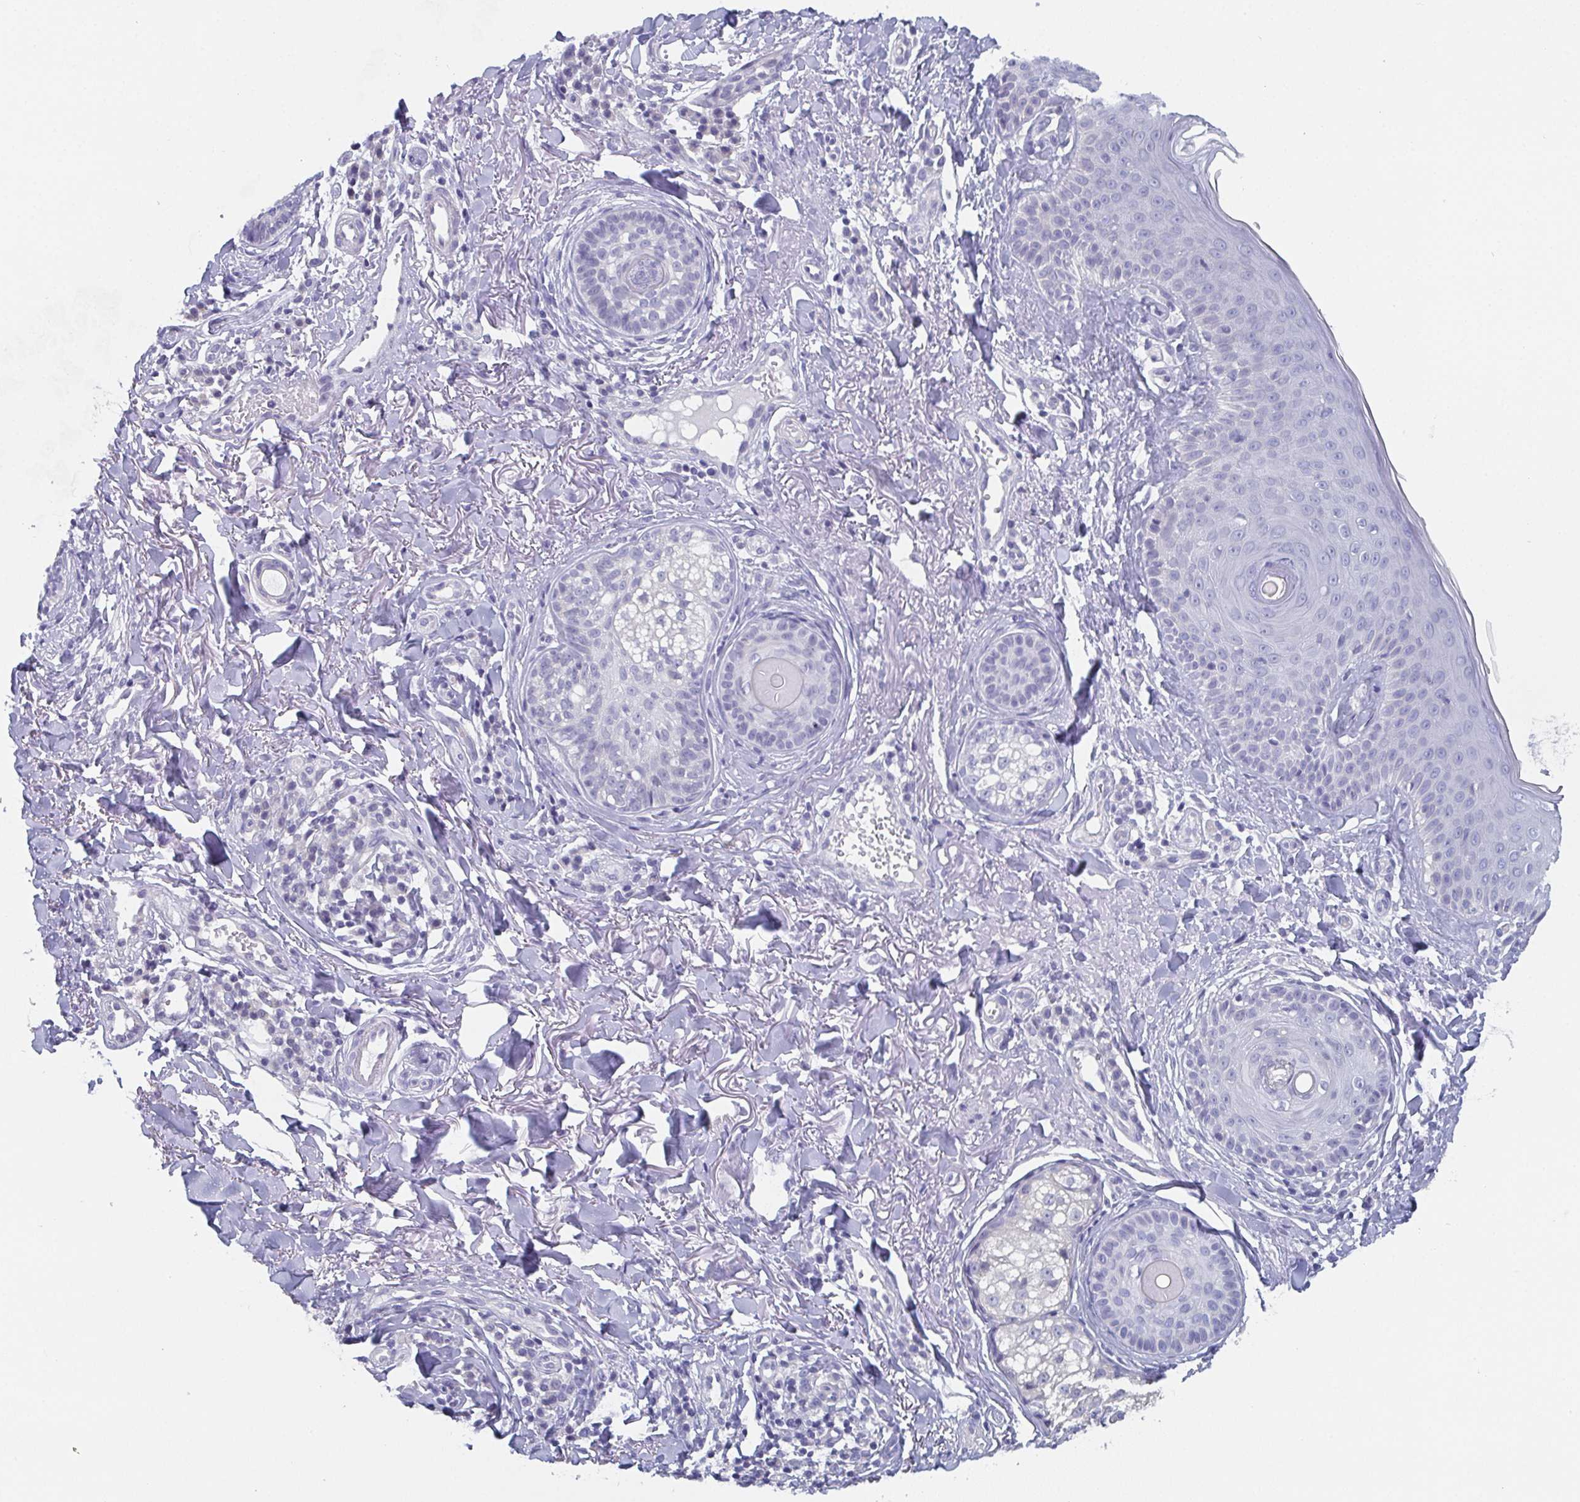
{"staining": {"intensity": "negative", "quantity": "none", "location": "none"}, "tissue": "skin cancer", "cell_type": "Tumor cells", "image_type": "cancer", "snomed": [{"axis": "morphology", "description": "Basal cell carcinoma"}, {"axis": "topography", "description": "Skin"}], "caption": "IHC of human skin basal cell carcinoma displays no positivity in tumor cells.", "gene": "DYDC2", "patient": {"sex": "male", "age": 65}}